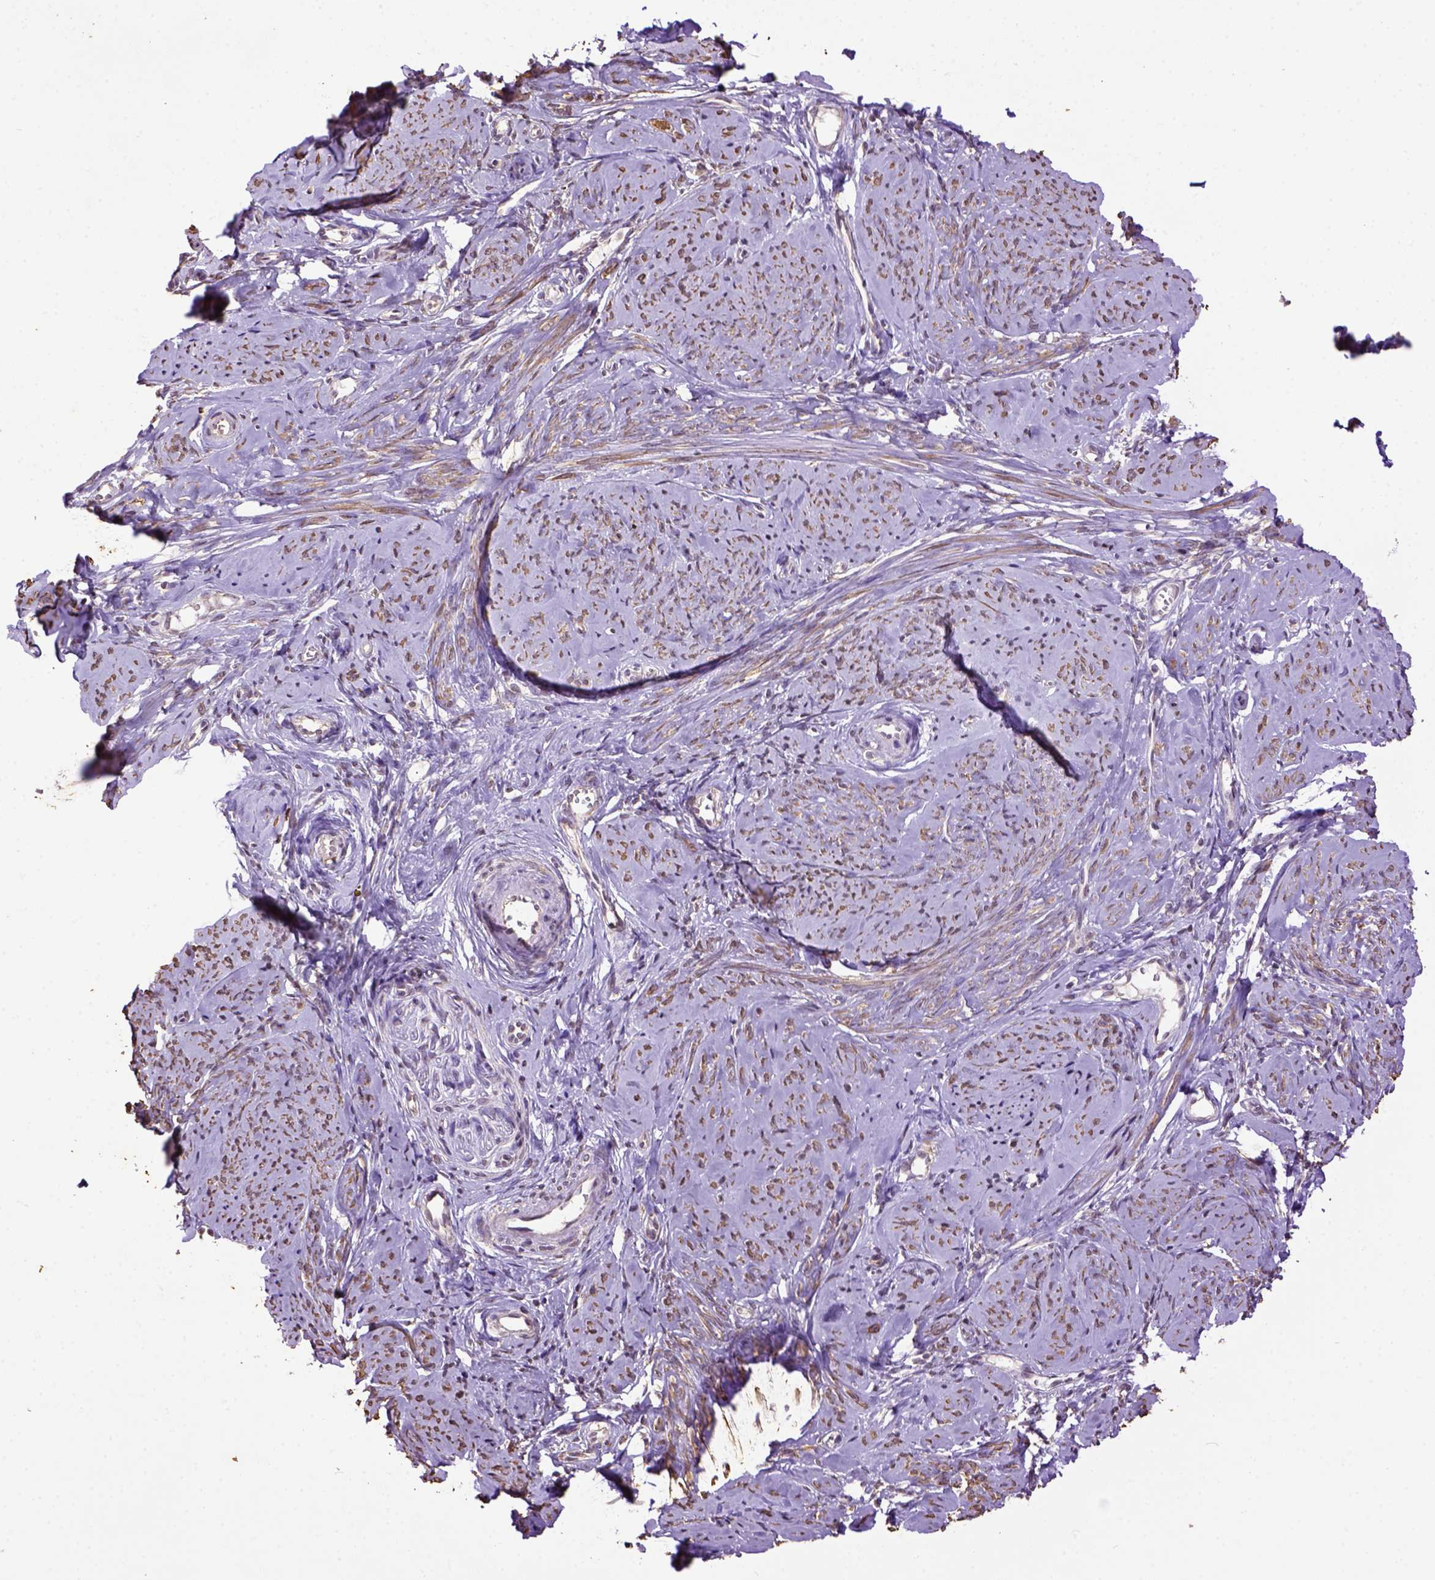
{"staining": {"intensity": "weak", "quantity": "25%-75%", "location": "cytoplasmic/membranous,nuclear"}, "tissue": "smooth muscle", "cell_type": "Smooth muscle cells", "image_type": "normal", "snomed": [{"axis": "morphology", "description": "Normal tissue, NOS"}, {"axis": "topography", "description": "Smooth muscle"}], "caption": "A high-resolution image shows immunohistochemistry (IHC) staining of unremarkable smooth muscle, which shows weak cytoplasmic/membranous,nuclear expression in about 25%-75% of smooth muscle cells. The protein is stained brown, and the nuclei are stained in blue (DAB IHC with brightfield microscopy, high magnification).", "gene": "WDR17", "patient": {"sex": "female", "age": 48}}